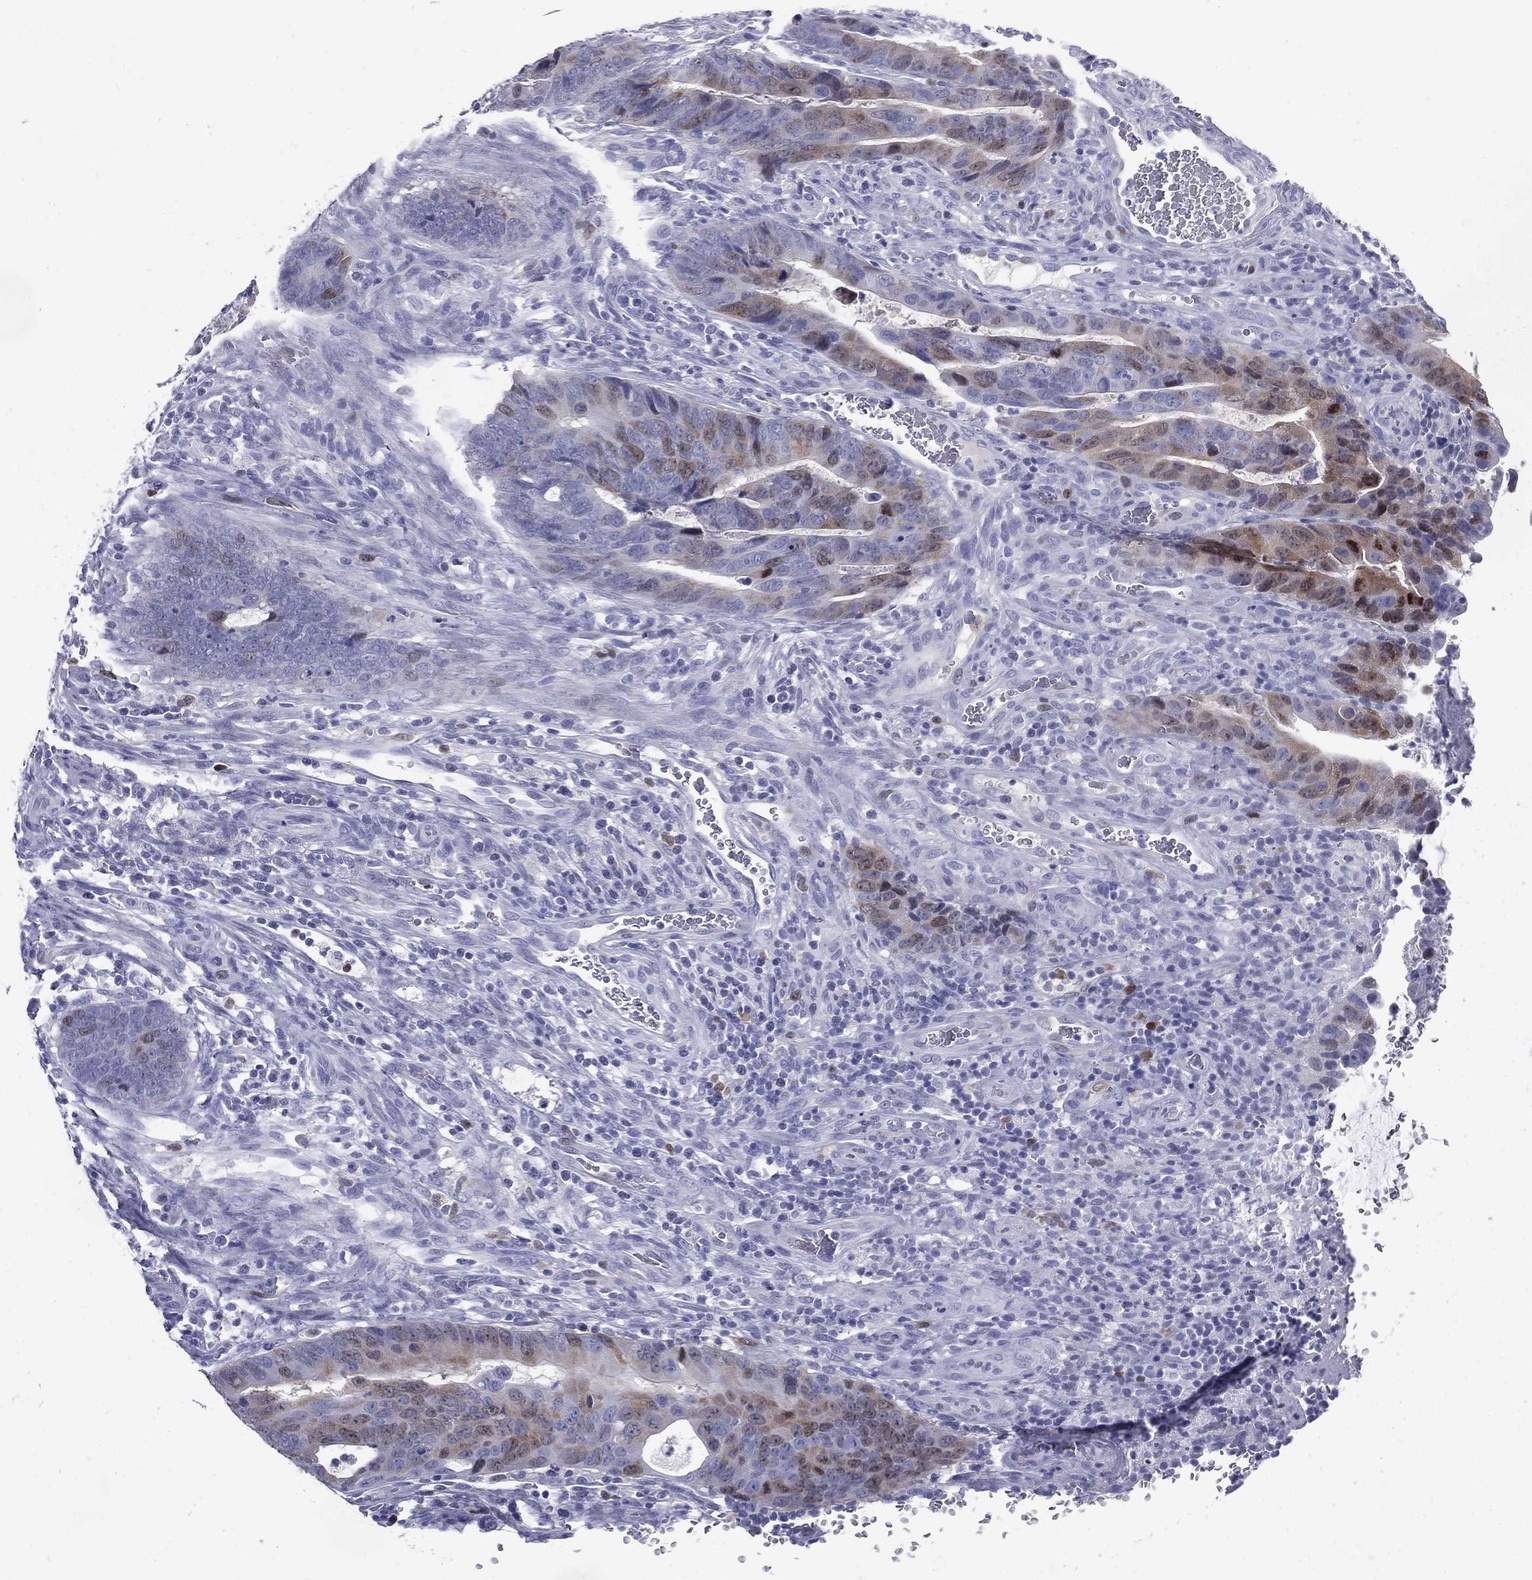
{"staining": {"intensity": "moderate", "quantity": "<25%", "location": "nuclear"}, "tissue": "colorectal cancer", "cell_type": "Tumor cells", "image_type": "cancer", "snomed": [{"axis": "morphology", "description": "Adenocarcinoma, NOS"}, {"axis": "topography", "description": "Colon"}], "caption": "A brown stain labels moderate nuclear staining of a protein in human adenocarcinoma (colorectal) tumor cells.", "gene": "KIF2C", "patient": {"sex": "female", "age": 56}}